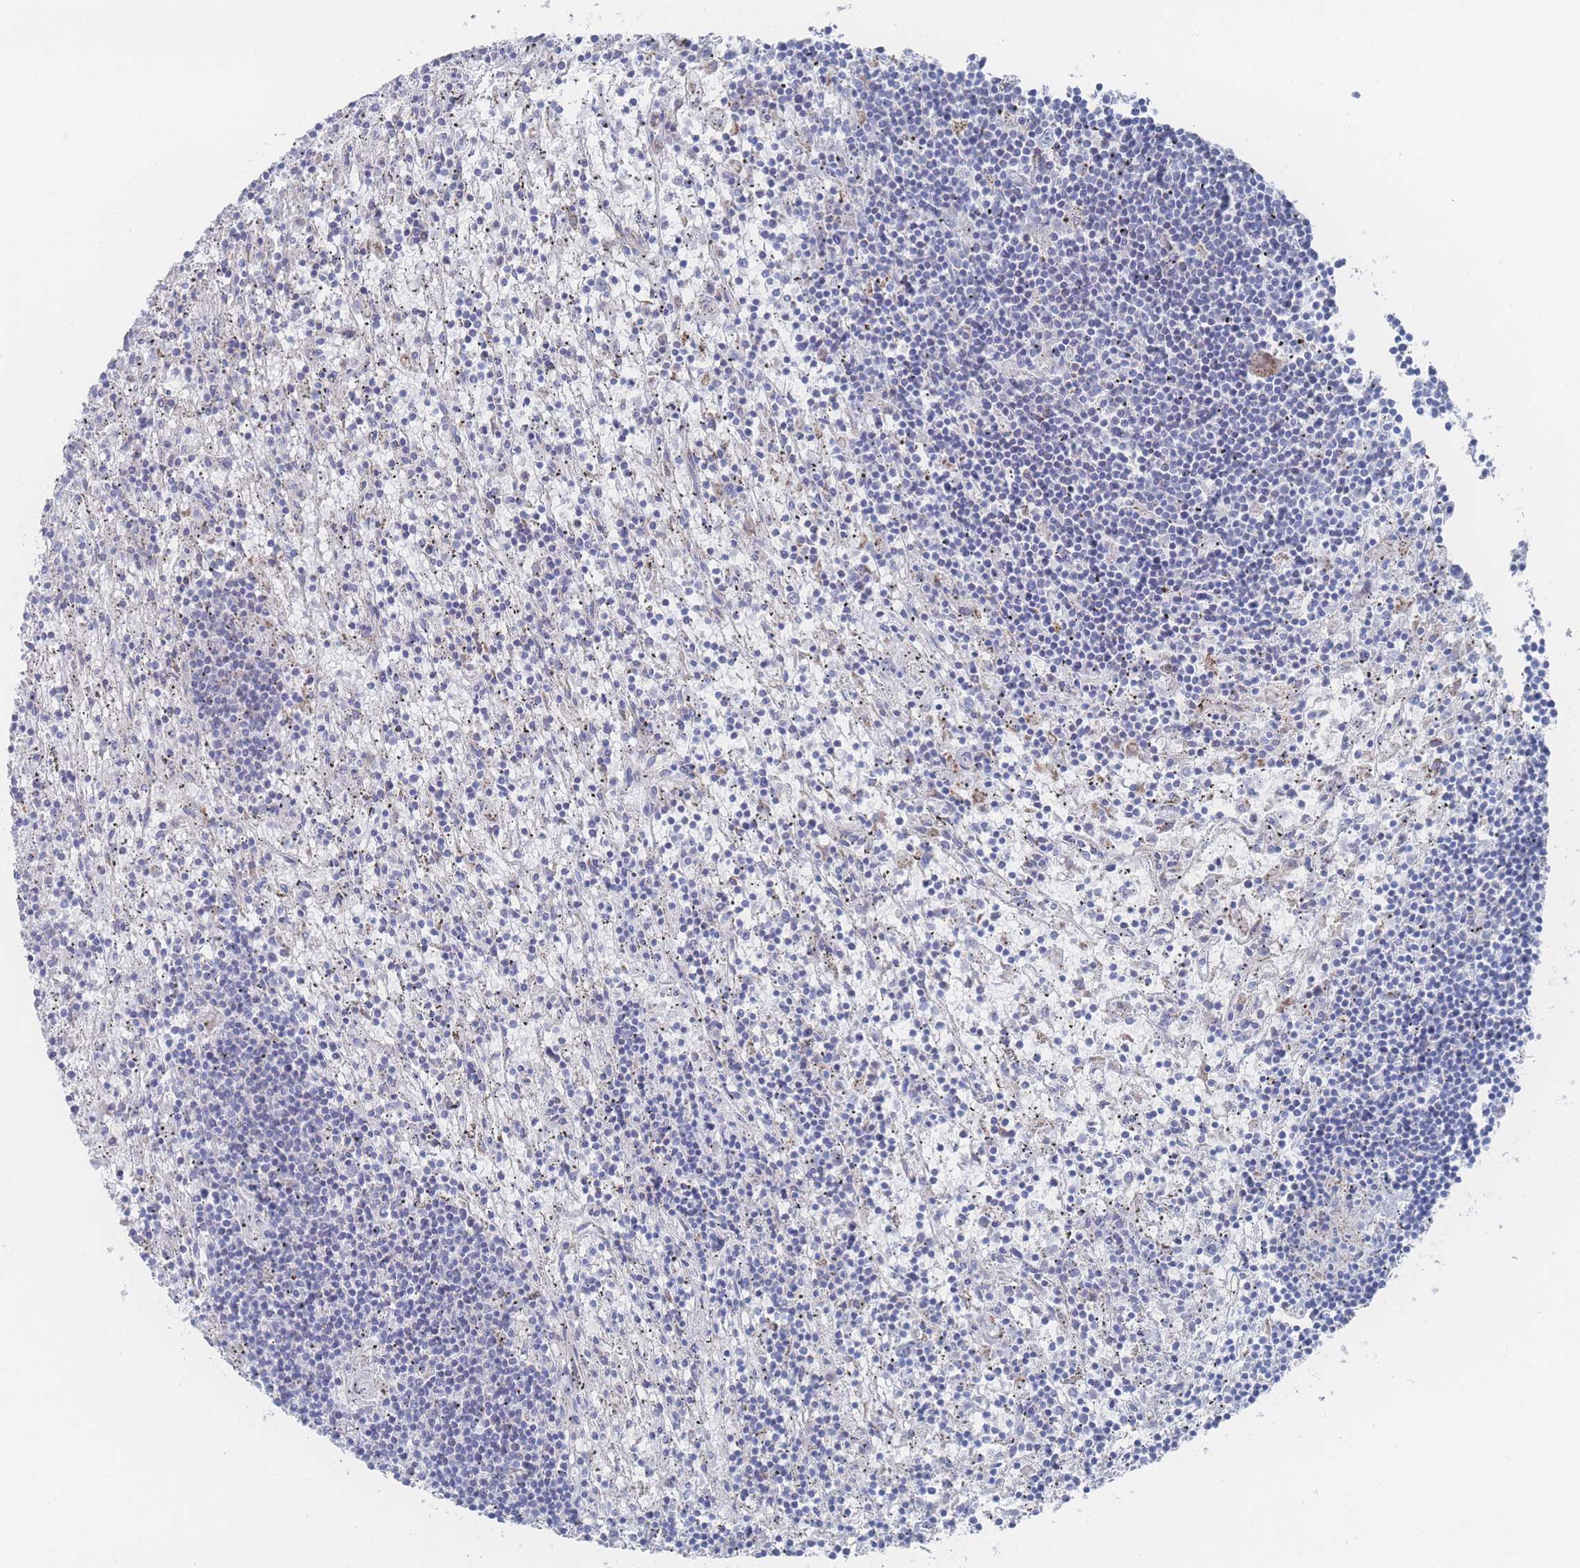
{"staining": {"intensity": "negative", "quantity": "none", "location": "none"}, "tissue": "lymphoma", "cell_type": "Tumor cells", "image_type": "cancer", "snomed": [{"axis": "morphology", "description": "Malignant lymphoma, non-Hodgkin's type, Low grade"}, {"axis": "topography", "description": "Spleen"}], "caption": "Low-grade malignant lymphoma, non-Hodgkin's type was stained to show a protein in brown. There is no significant positivity in tumor cells. The staining is performed using DAB (3,3'-diaminobenzidine) brown chromogen with nuclei counter-stained in using hematoxylin.", "gene": "SNPH", "patient": {"sex": "male", "age": 76}}